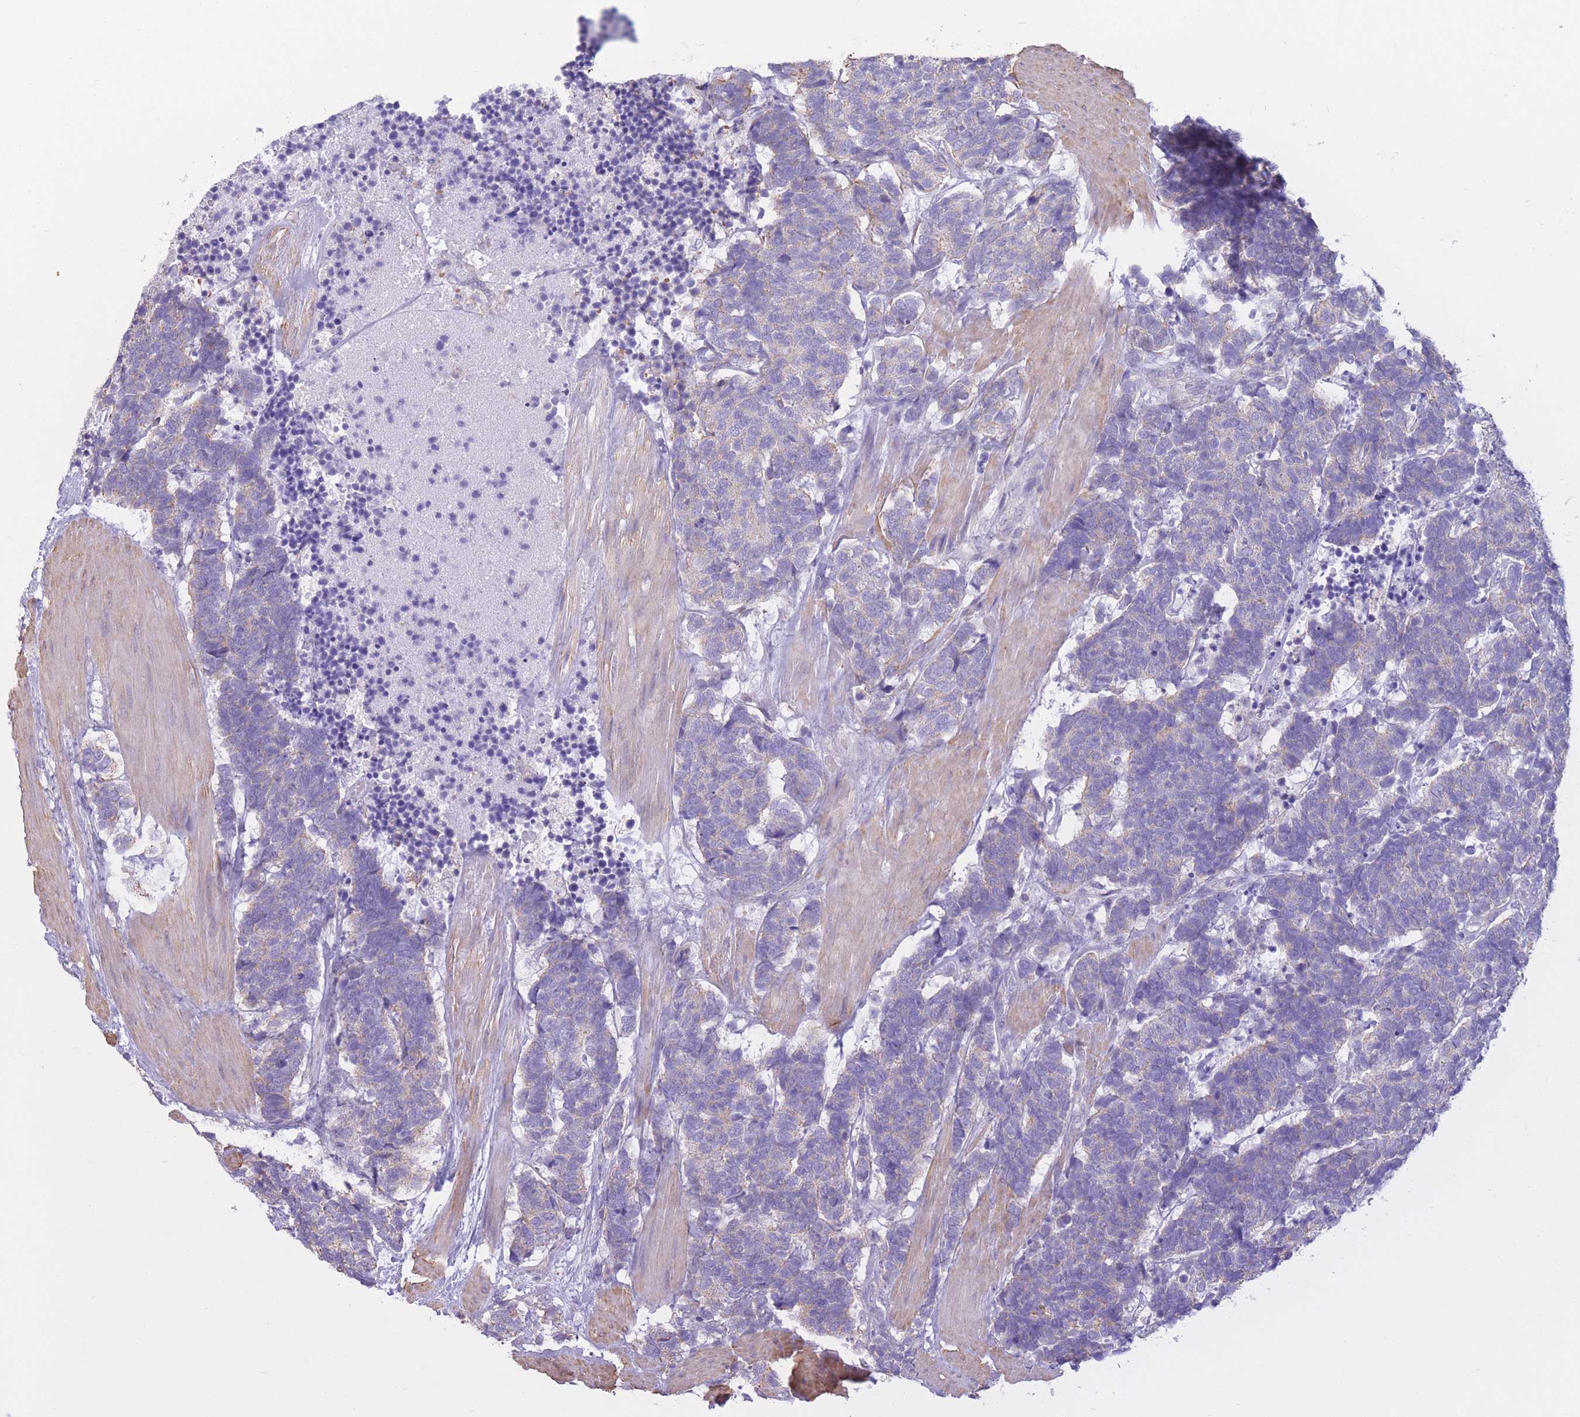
{"staining": {"intensity": "negative", "quantity": "none", "location": "none"}, "tissue": "carcinoid", "cell_type": "Tumor cells", "image_type": "cancer", "snomed": [{"axis": "morphology", "description": "Carcinoma, NOS"}, {"axis": "morphology", "description": "Carcinoid, malignant, NOS"}, {"axis": "topography", "description": "Urinary bladder"}], "caption": "Immunohistochemistry of human carcinoid shows no positivity in tumor cells.", "gene": "PDHA1", "patient": {"sex": "male", "age": 57}}